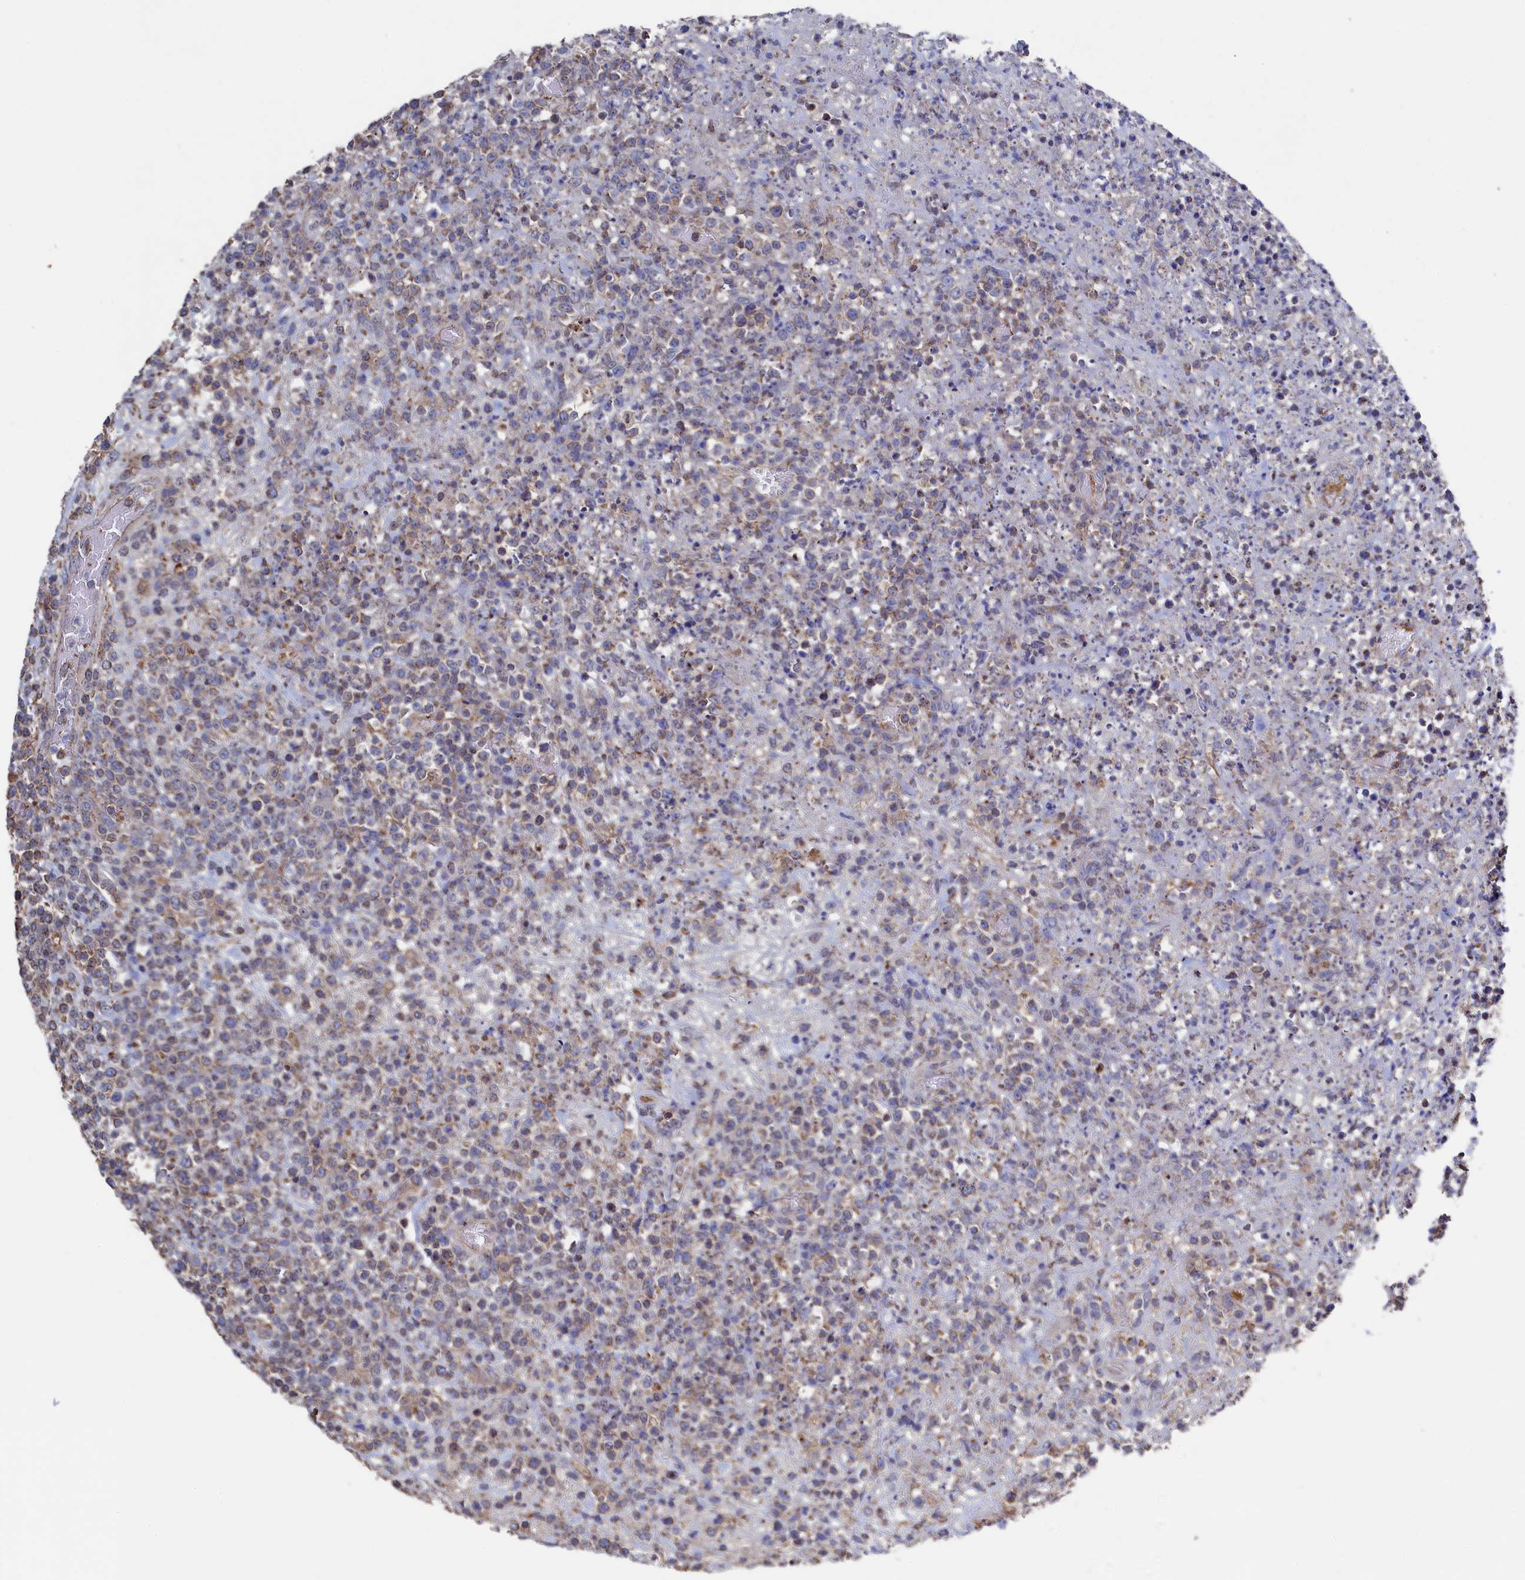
{"staining": {"intensity": "moderate", "quantity": "25%-75%", "location": "cytoplasmic/membranous"}, "tissue": "lymphoma", "cell_type": "Tumor cells", "image_type": "cancer", "snomed": [{"axis": "morphology", "description": "Malignant lymphoma, non-Hodgkin's type, High grade"}, {"axis": "topography", "description": "Colon"}], "caption": "Malignant lymphoma, non-Hodgkin's type (high-grade) was stained to show a protein in brown. There is medium levels of moderate cytoplasmic/membranous expression in about 25%-75% of tumor cells.", "gene": "TK2", "patient": {"sex": "female", "age": 53}}